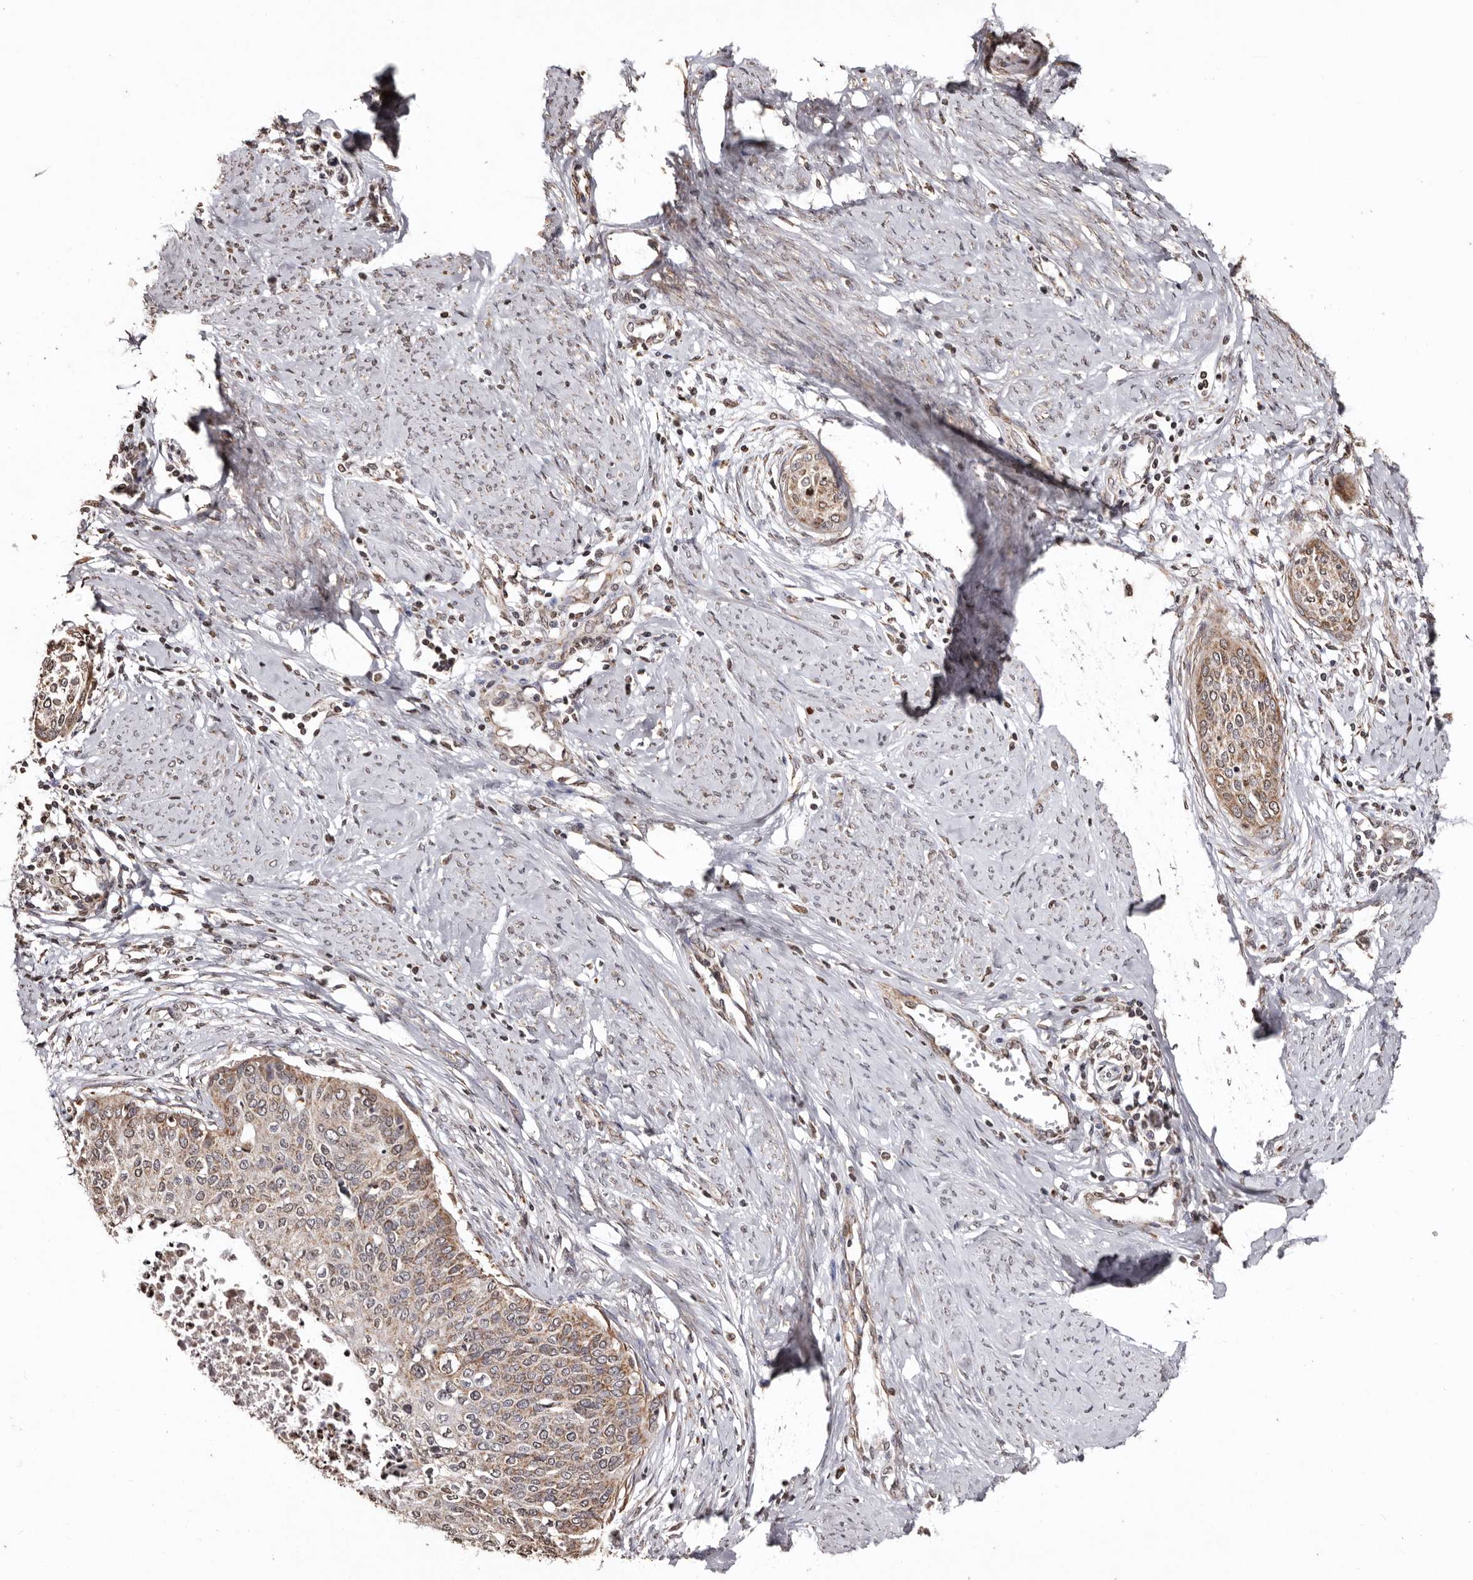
{"staining": {"intensity": "moderate", "quantity": ">75%", "location": "cytoplasmic/membranous"}, "tissue": "cervical cancer", "cell_type": "Tumor cells", "image_type": "cancer", "snomed": [{"axis": "morphology", "description": "Squamous cell carcinoma, NOS"}, {"axis": "topography", "description": "Cervix"}], "caption": "Cervical cancer (squamous cell carcinoma) stained with IHC exhibits moderate cytoplasmic/membranous staining in approximately >75% of tumor cells.", "gene": "CCDC190", "patient": {"sex": "female", "age": 37}}